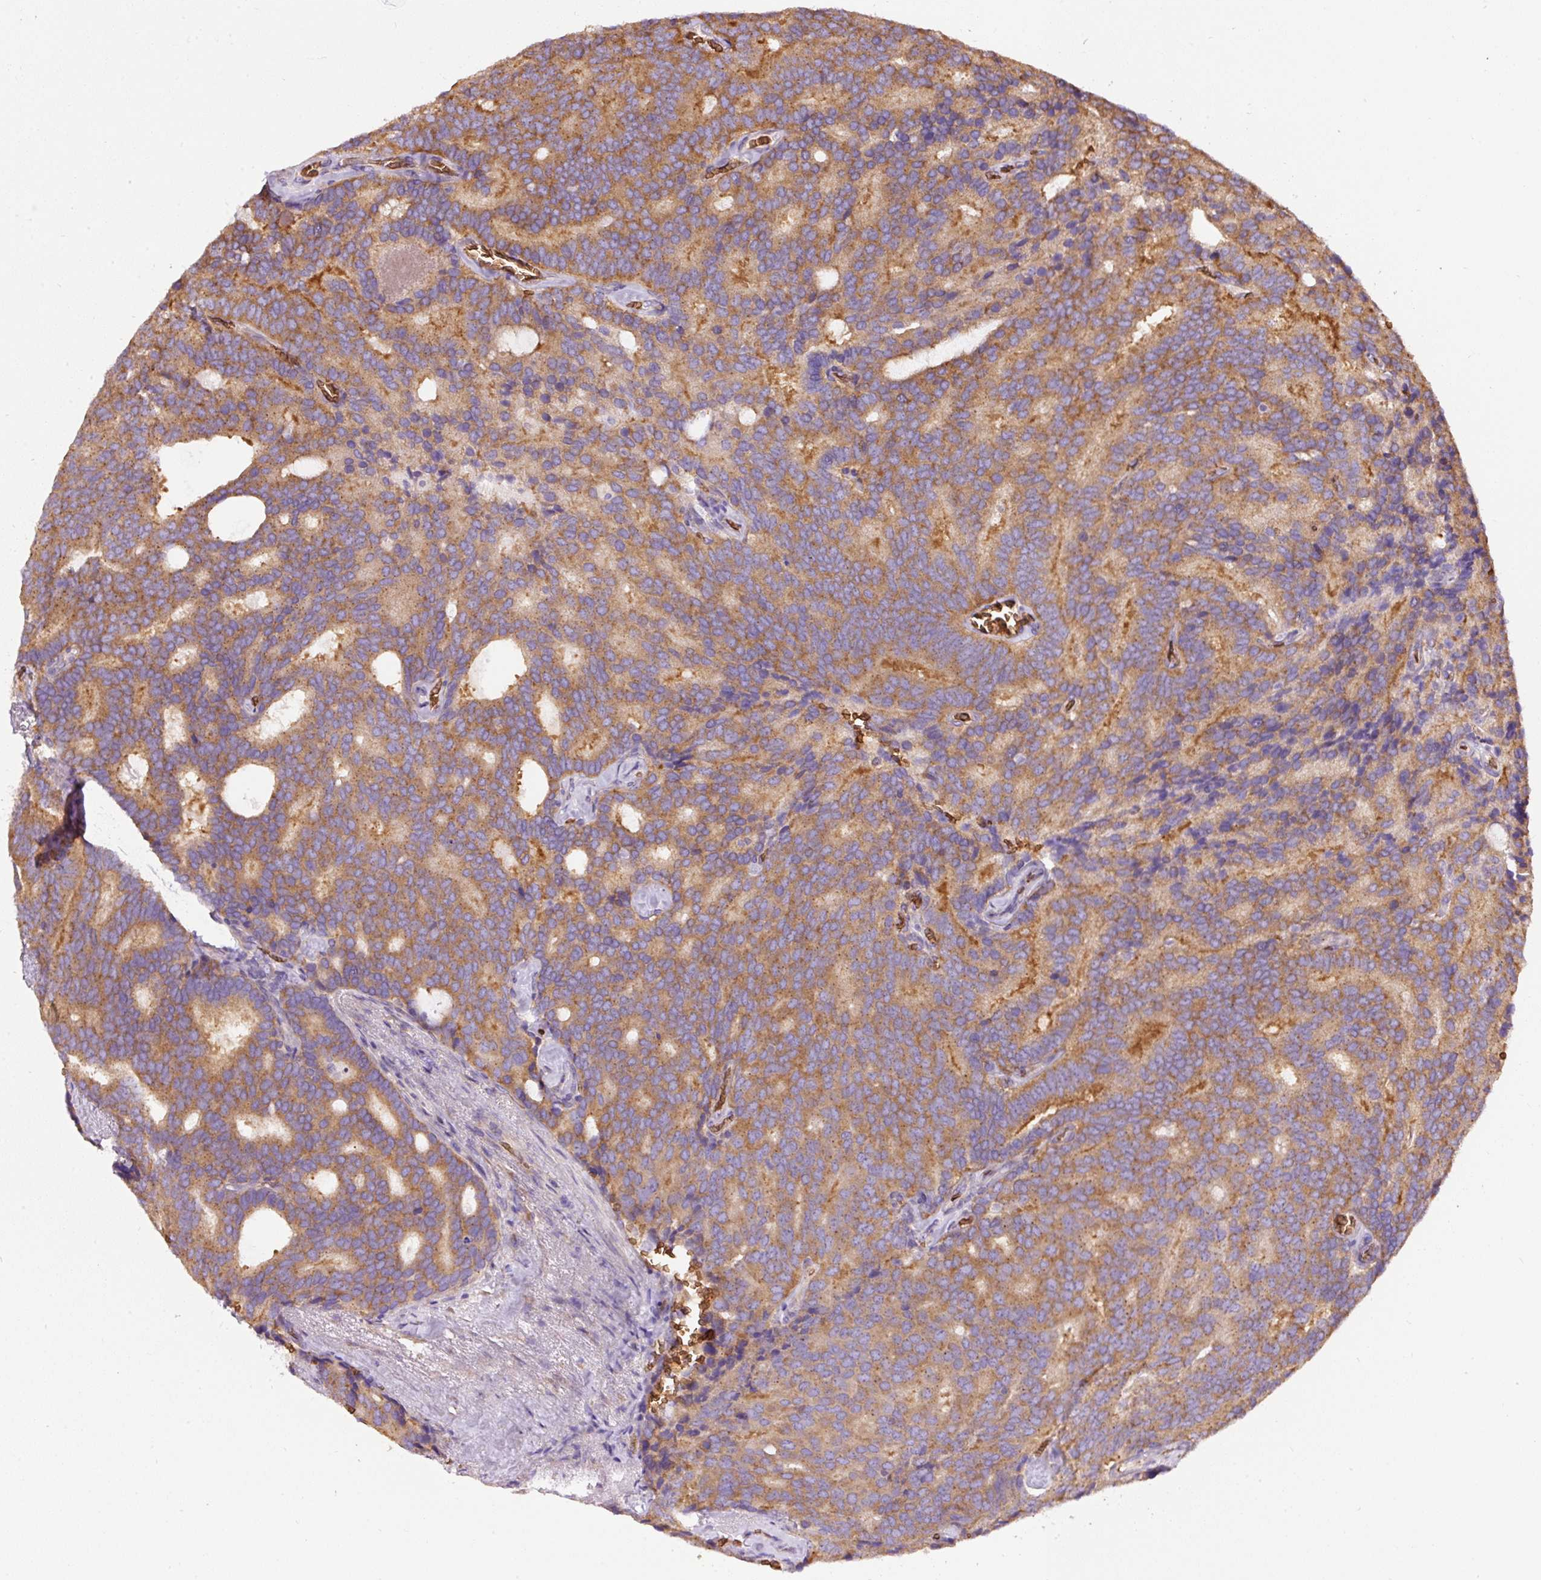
{"staining": {"intensity": "moderate", "quantity": ">75%", "location": "cytoplasmic/membranous"}, "tissue": "prostate cancer", "cell_type": "Tumor cells", "image_type": "cancer", "snomed": [{"axis": "morphology", "description": "Adenocarcinoma, Low grade"}, {"axis": "topography", "description": "Prostate"}], "caption": "Brown immunohistochemical staining in low-grade adenocarcinoma (prostate) shows moderate cytoplasmic/membranous staining in approximately >75% of tumor cells.", "gene": "PRRC2A", "patient": {"sex": "male", "age": 71}}